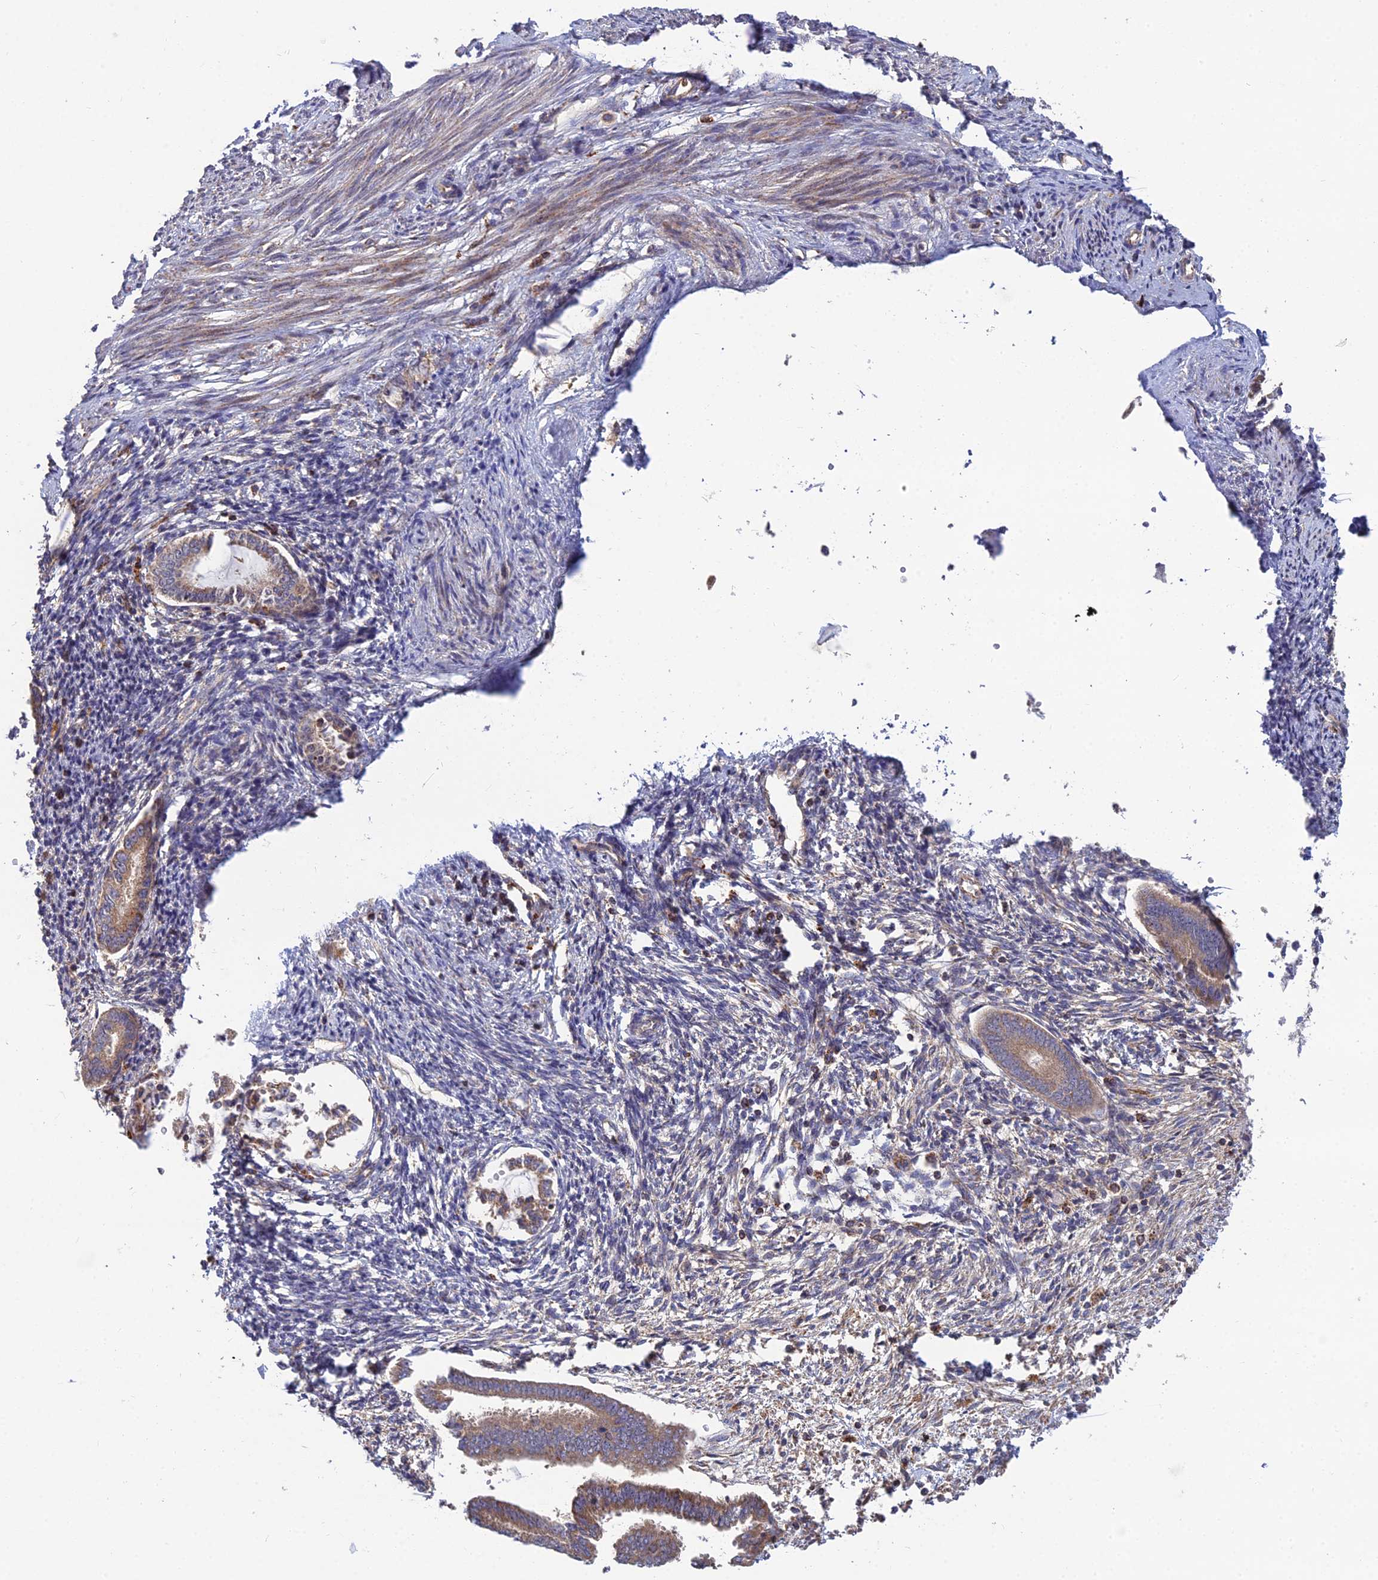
{"staining": {"intensity": "weak", "quantity": "<25%", "location": "cytoplasmic/membranous"}, "tissue": "endometrium", "cell_type": "Cells in endometrial stroma", "image_type": "normal", "snomed": [{"axis": "morphology", "description": "Normal tissue, NOS"}, {"axis": "topography", "description": "Endometrium"}], "caption": "Immunohistochemistry (IHC) of unremarkable endometrium demonstrates no staining in cells in endometrial stroma. Brightfield microscopy of immunohistochemistry (IHC) stained with DAB (brown) and hematoxylin (blue), captured at high magnification.", "gene": "RIC8B", "patient": {"sex": "female", "age": 56}}